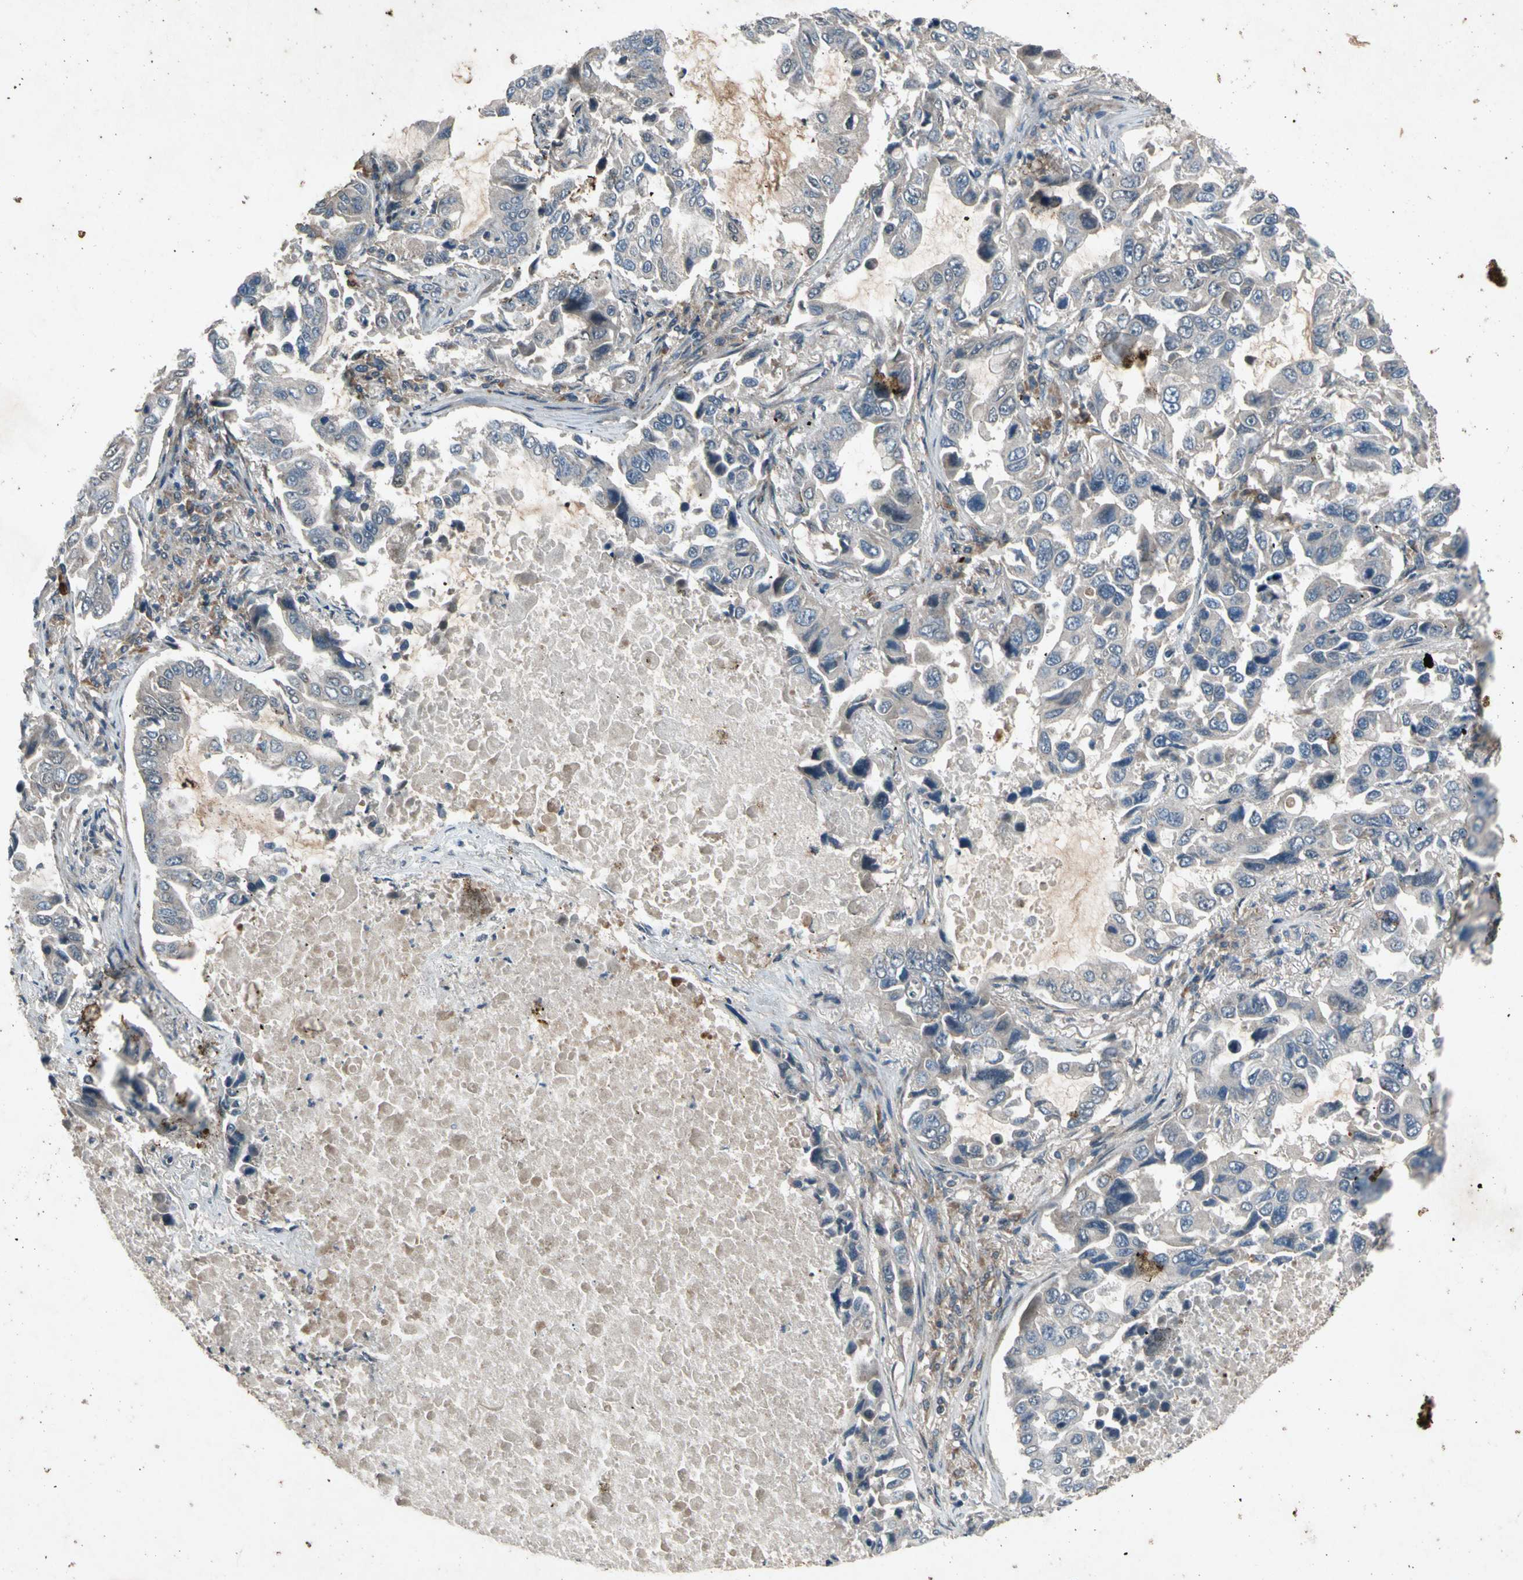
{"staining": {"intensity": "weak", "quantity": "25%-75%", "location": "cytoplasmic/membranous"}, "tissue": "lung cancer", "cell_type": "Tumor cells", "image_type": "cancer", "snomed": [{"axis": "morphology", "description": "Adenocarcinoma, NOS"}, {"axis": "topography", "description": "Lung"}], "caption": "Immunohistochemical staining of human lung adenocarcinoma demonstrates low levels of weak cytoplasmic/membranous protein positivity in about 25%-75% of tumor cells.", "gene": "GPLD1", "patient": {"sex": "male", "age": 64}}